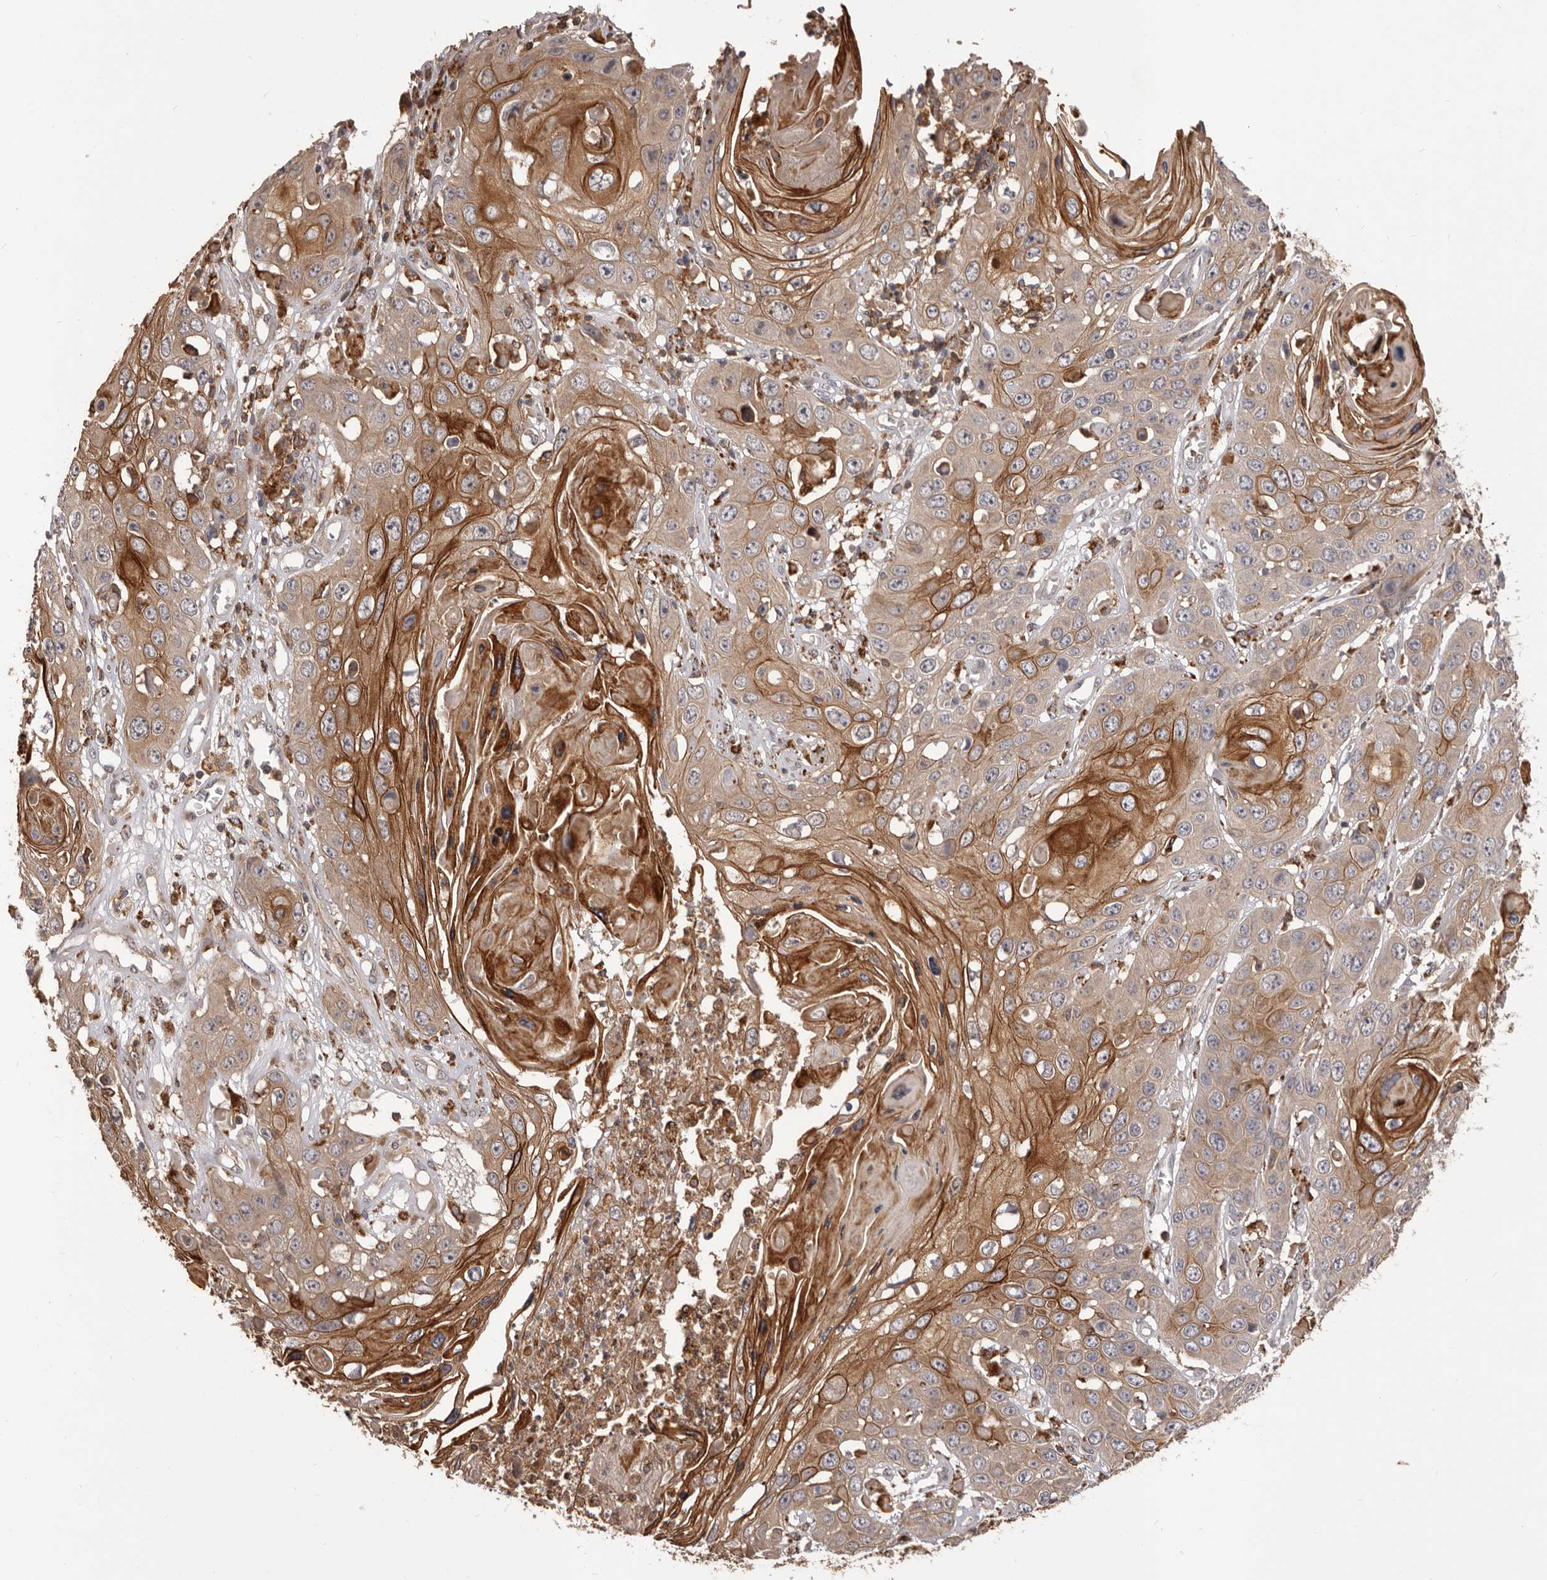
{"staining": {"intensity": "moderate", "quantity": "25%-75%", "location": "cytoplasmic/membranous"}, "tissue": "skin cancer", "cell_type": "Tumor cells", "image_type": "cancer", "snomed": [{"axis": "morphology", "description": "Squamous cell carcinoma, NOS"}, {"axis": "topography", "description": "Skin"}], "caption": "Protein staining of skin cancer tissue demonstrates moderate cytoplasmic/membranous expression in approximately 25%-75% of tumor cells.", "gene": "GLIPR2", "patient": {"sex": "male", "age": 55}}